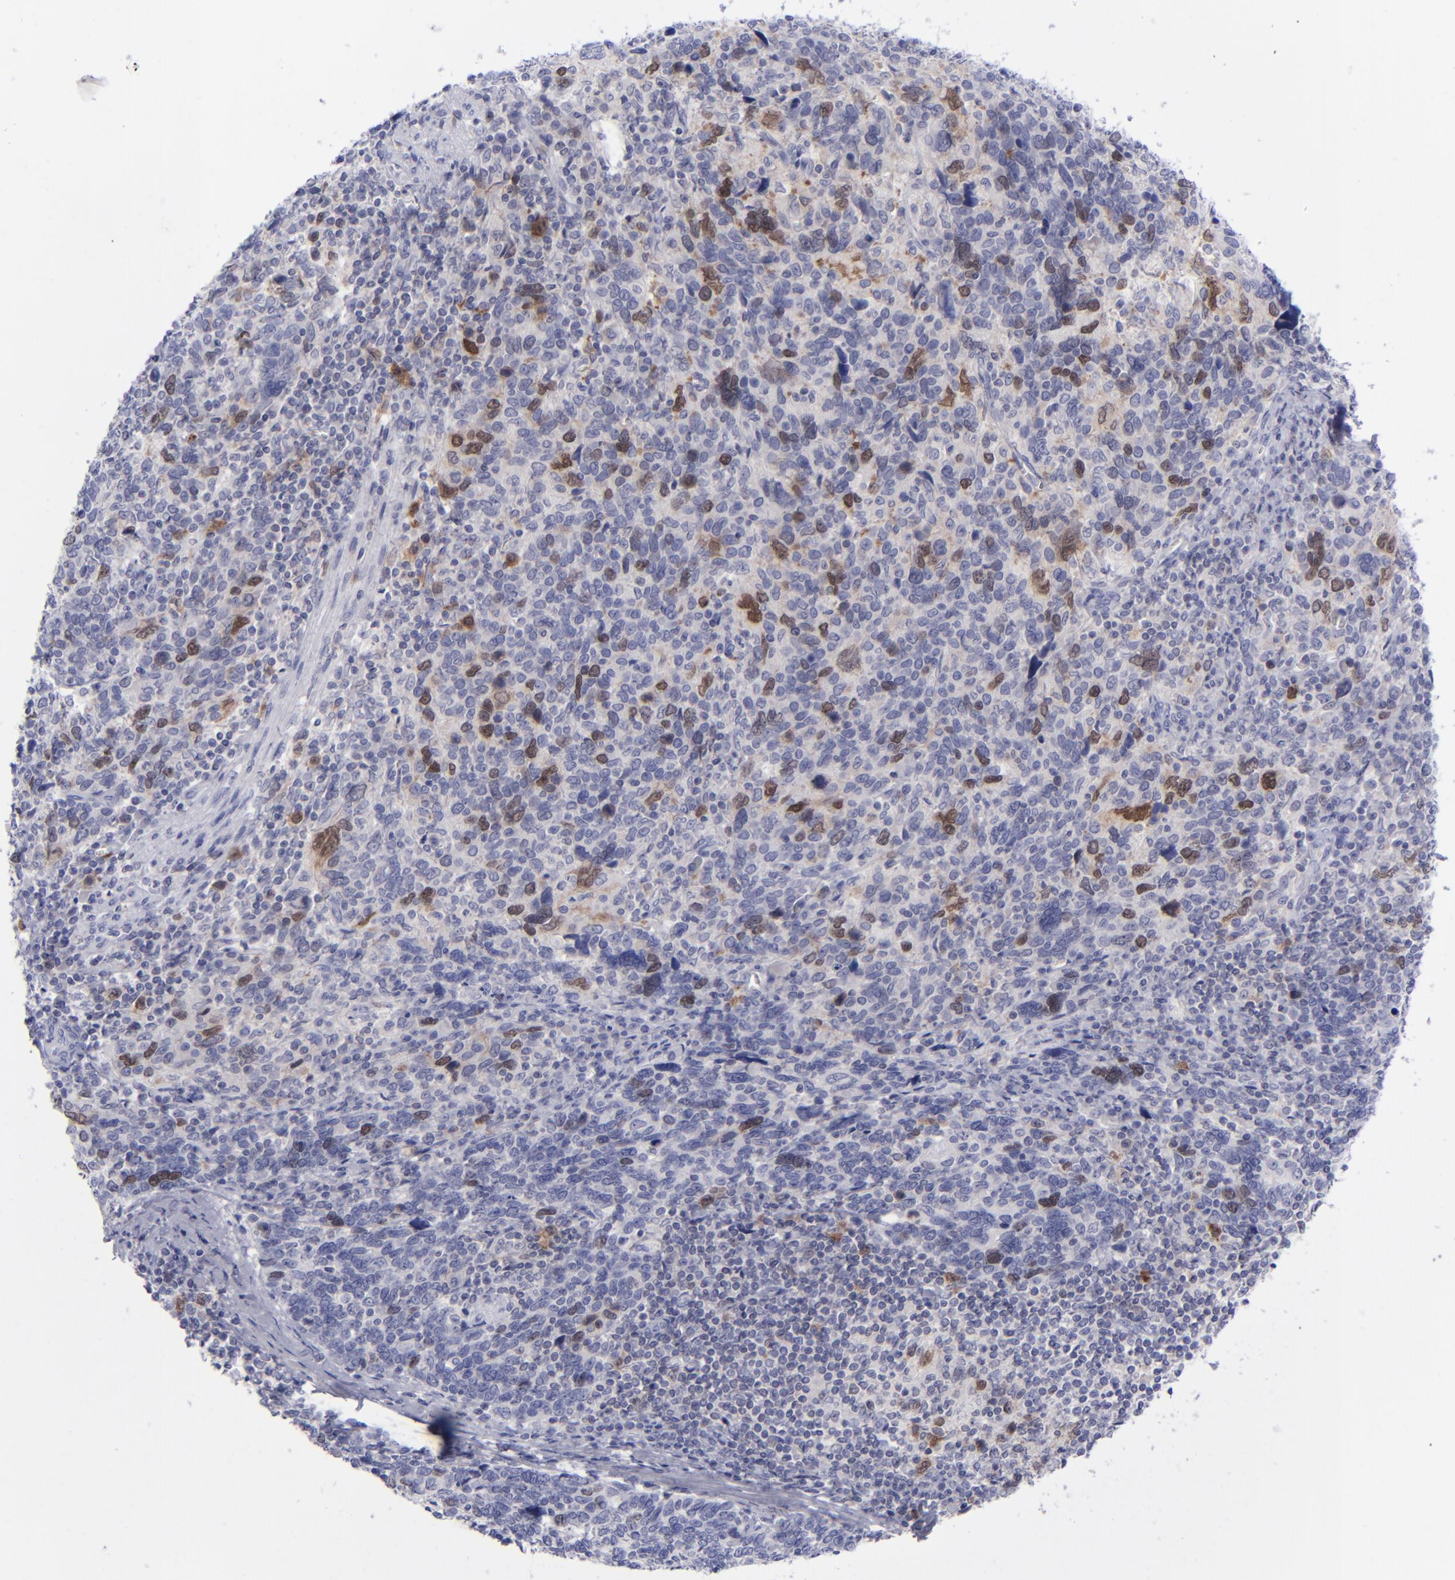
{"staining": {"intensity": "moderate", "quantity": "25%-75%", "location": "cytoplasmic/membranous,nuclear"}, "tissue": "cervical cancer", "cell_type": "Tumor cells", "image_type": "cancer", "snomed": [{"axis": "morphology", "description": "Squamous cell carcinoma, NOS"}, {"axis": "topography", "description": "Cervix"}], "caption": "Human squamous cell carcinoma (cervical) stained with a brown dye displays moderate cytoplasmic/membranous and nuclear positive positivity in approximately 25%-75% of tumor cells.", "gene": "AURKA", "patient": {"sex": "female", "age": 41}}